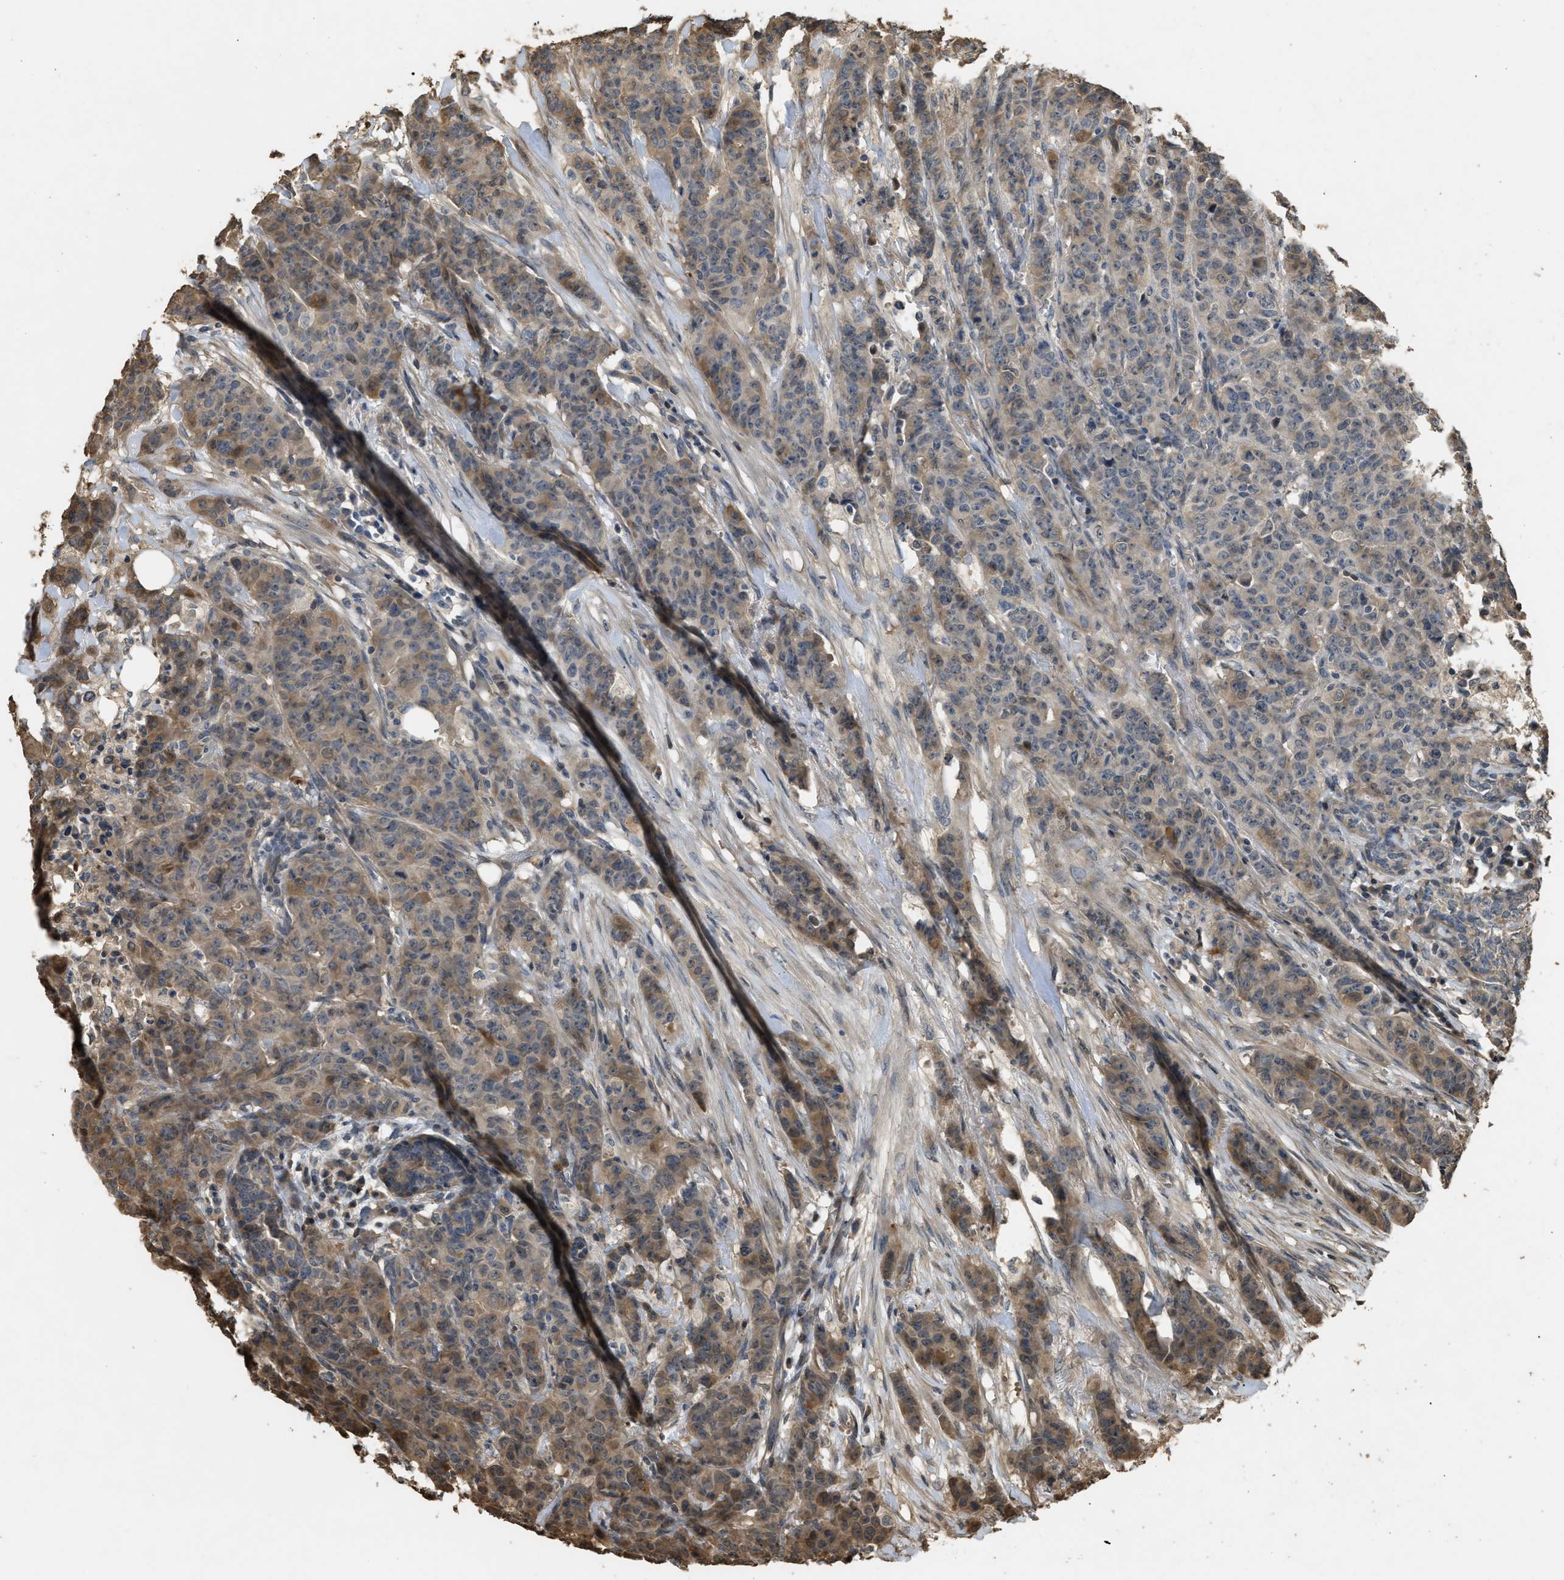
{"staining": {"intensity": "weak", "quantity": "25%-75%", "location": "cytoplasmic/membranous"}, "tissue": "breast cancer", "cell_type": "Tumor cells", "image_type": "cancer", "snomed": [{"axis": "morphology", "description": "Normal tissue, NOS"}, {"axis": "morphology", "description": "Duct carcinoma"}, {"axis": "topography", "description": "Breast"}], "caption": "Approximately 25%-75% of tumor cells in breast cancer (invasive ductal carcinoma) reveal weak cytoplasmic/membranous protein staining as visualized by brown immunohistochemical staining.", "gene": "ARHGDIA", "patient": {"sex": "female", "age": 40}}